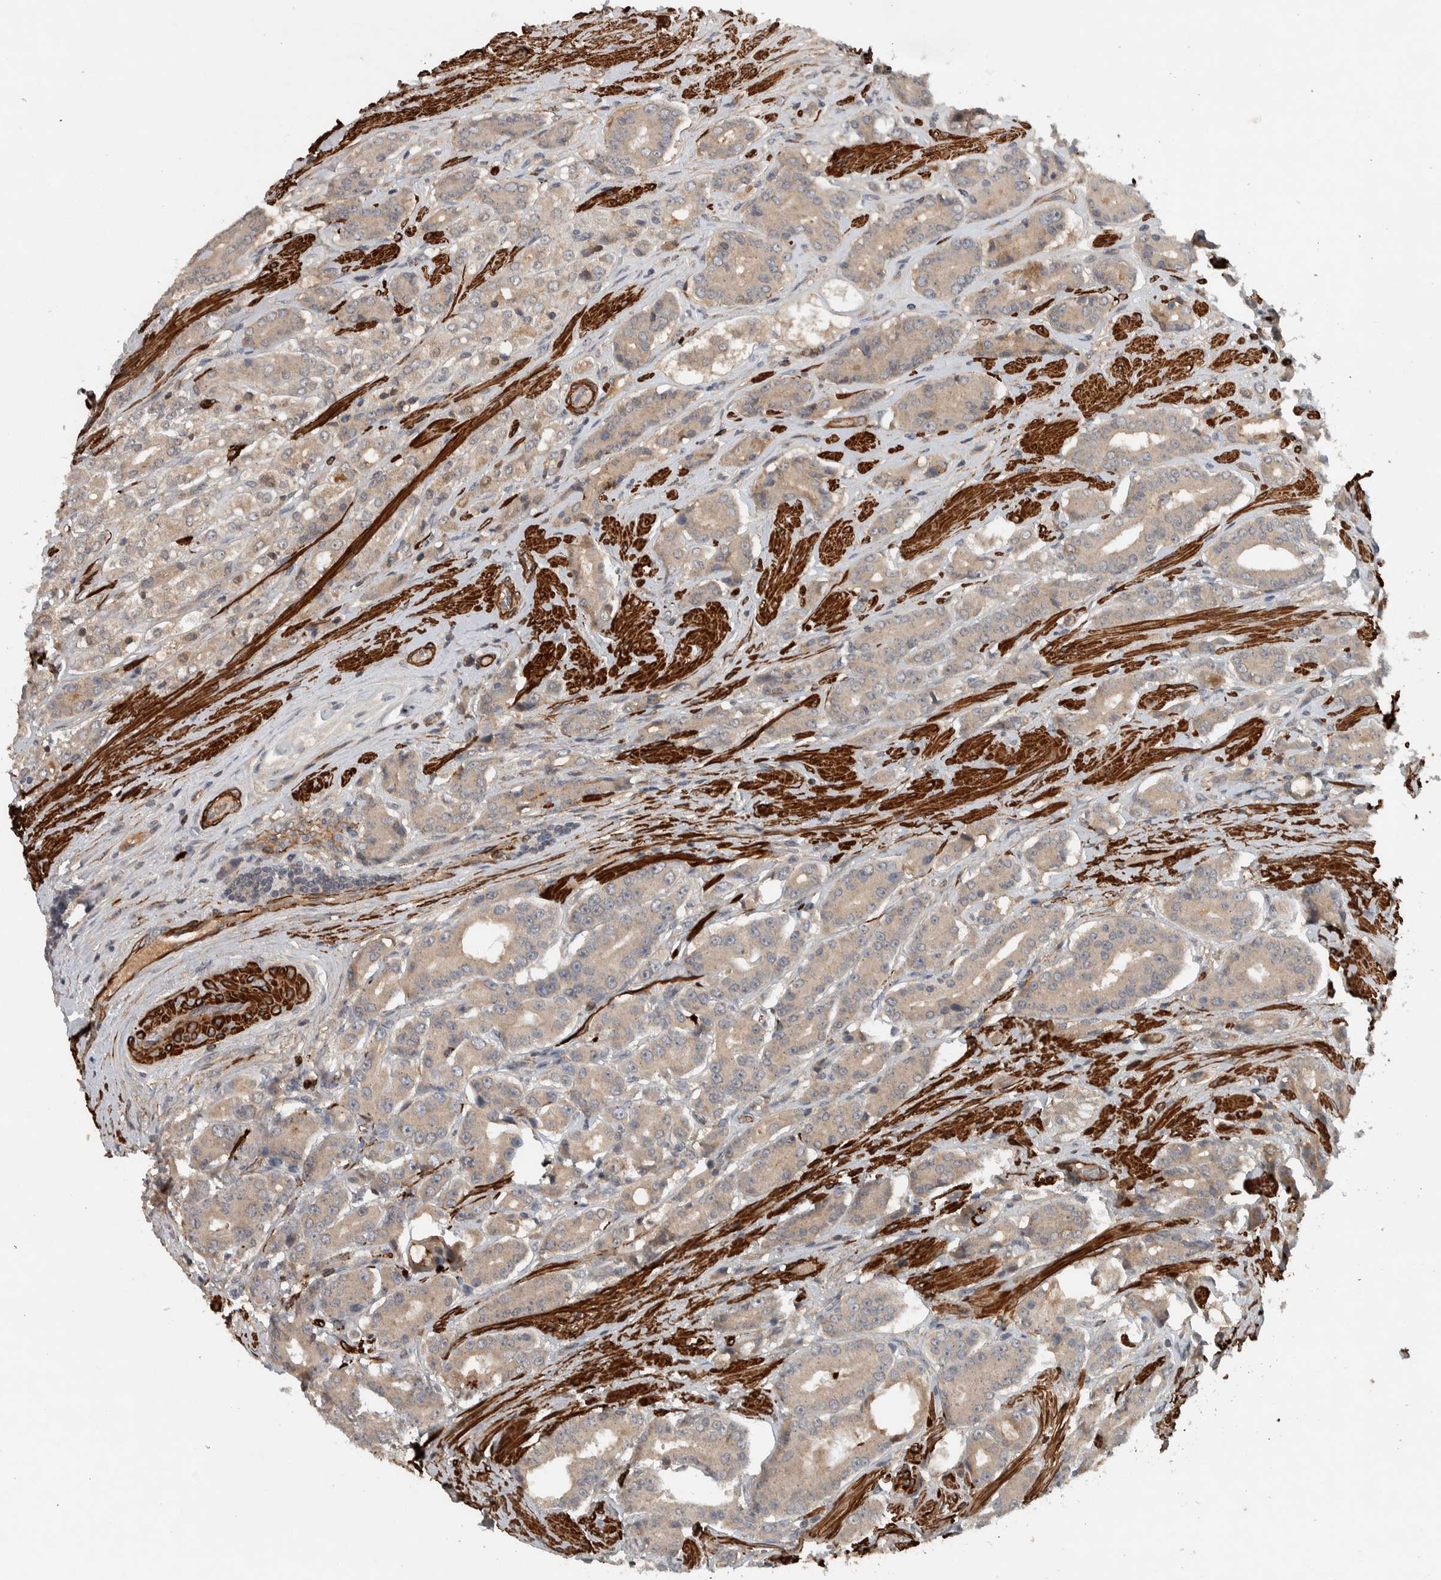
{"staining": {"intensity": "weak", "quantity": ">75%", "location": "cytoplasmic/membranous"}, "tissue": "prostate cancer", "cell_type": "Tumor cells", "image_type": "cancer", "snomed": [{"axis": "morphology", "description": "Adenocarcinoma, High grade"}, {"axis": "topography", "description": "Prostate"}], "caption": "Human prostate adenocarcinoma (high-grade) stained with a protein marker shows weak staining in tumor cells.", "gene": "LBHD1", "patient": {"sex": "male", "age": 71}}